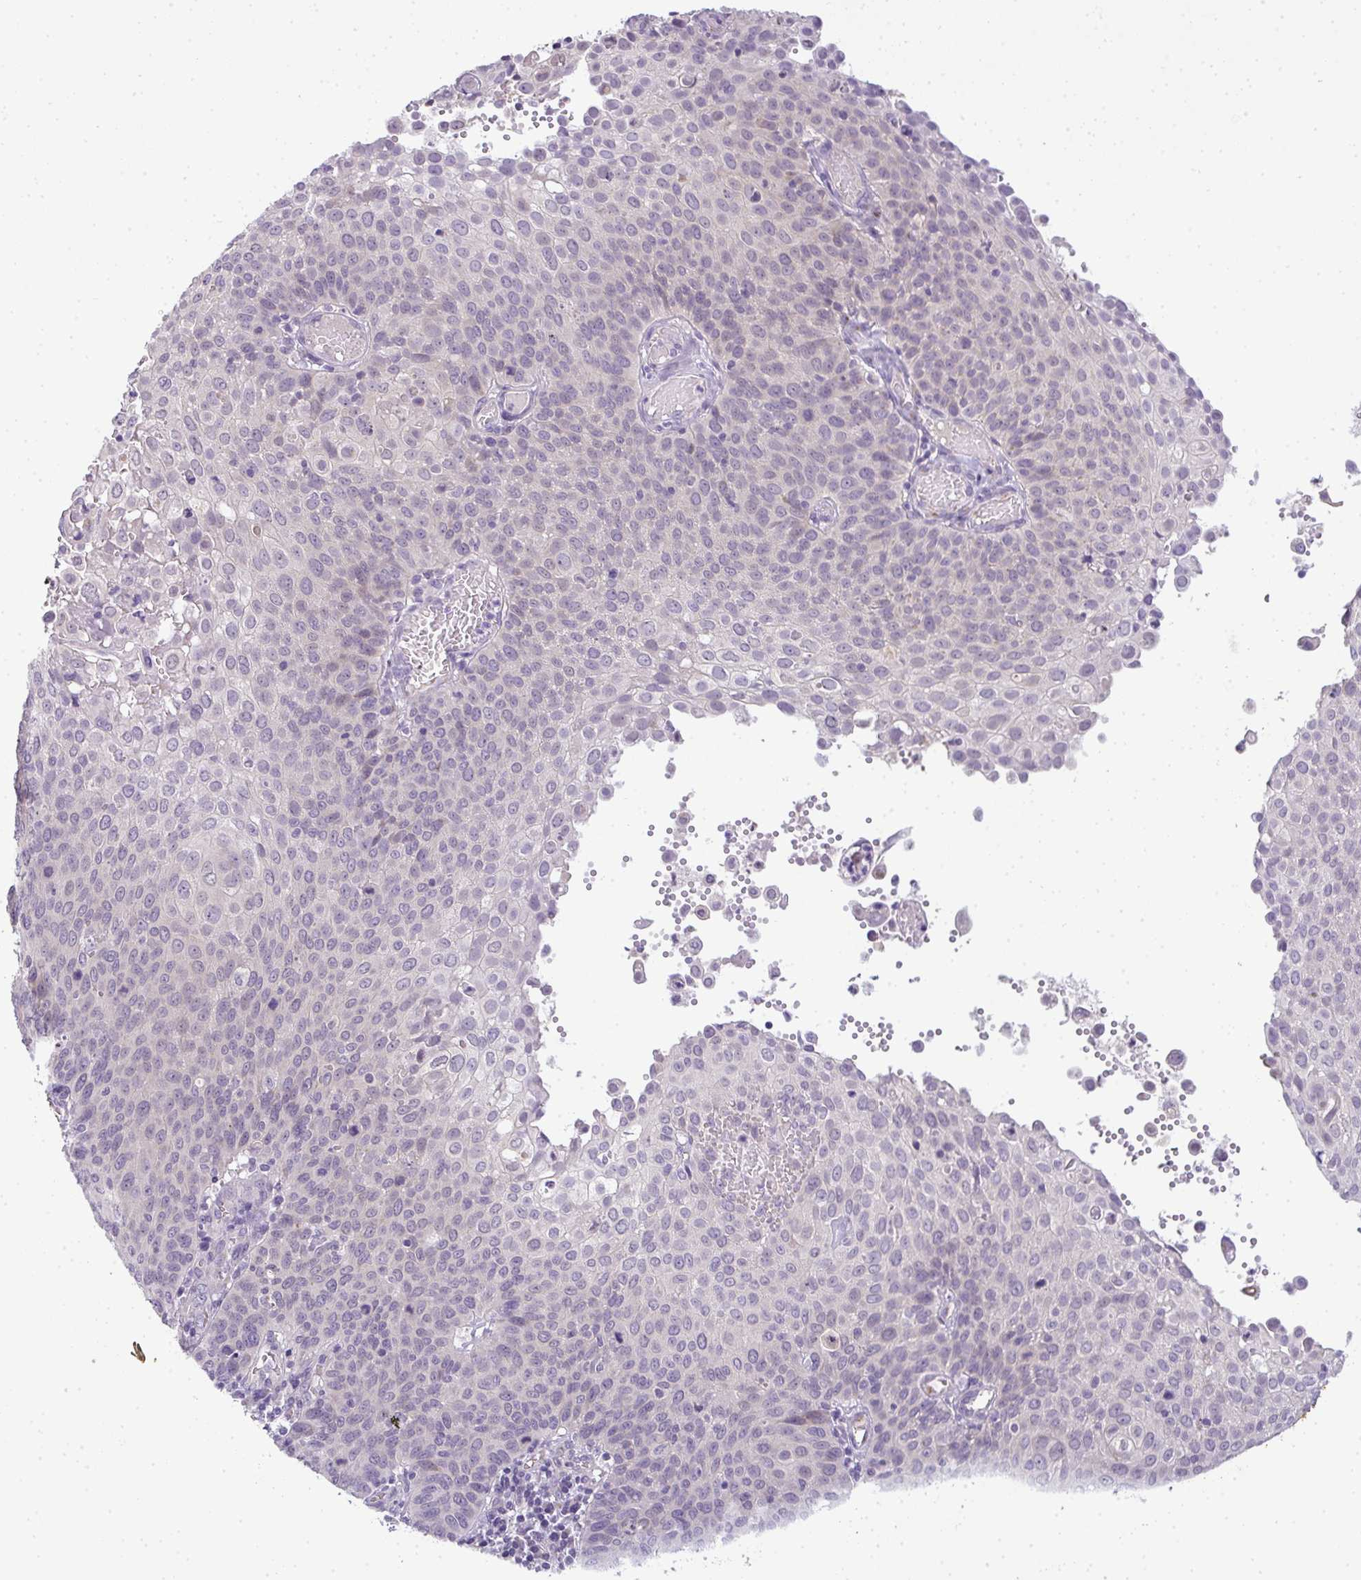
{"staining": {"intensity": "negative", "quantity": "none", "location": "none"}, "tissue": "cervical cancer", "cell_type": "Tumor cells", "image_type": "cancer", "snomed": [{"axis": "morphology", "description": "Squamous cell carcinoma, NOS"}, {"axis": "topography", "description": "Cervix"}], "caption": "An image of human cervical cancer is negative for staining in tumor cells.", "gene": "CMPK1", "patient": {"sex": "female", "age": 65}}